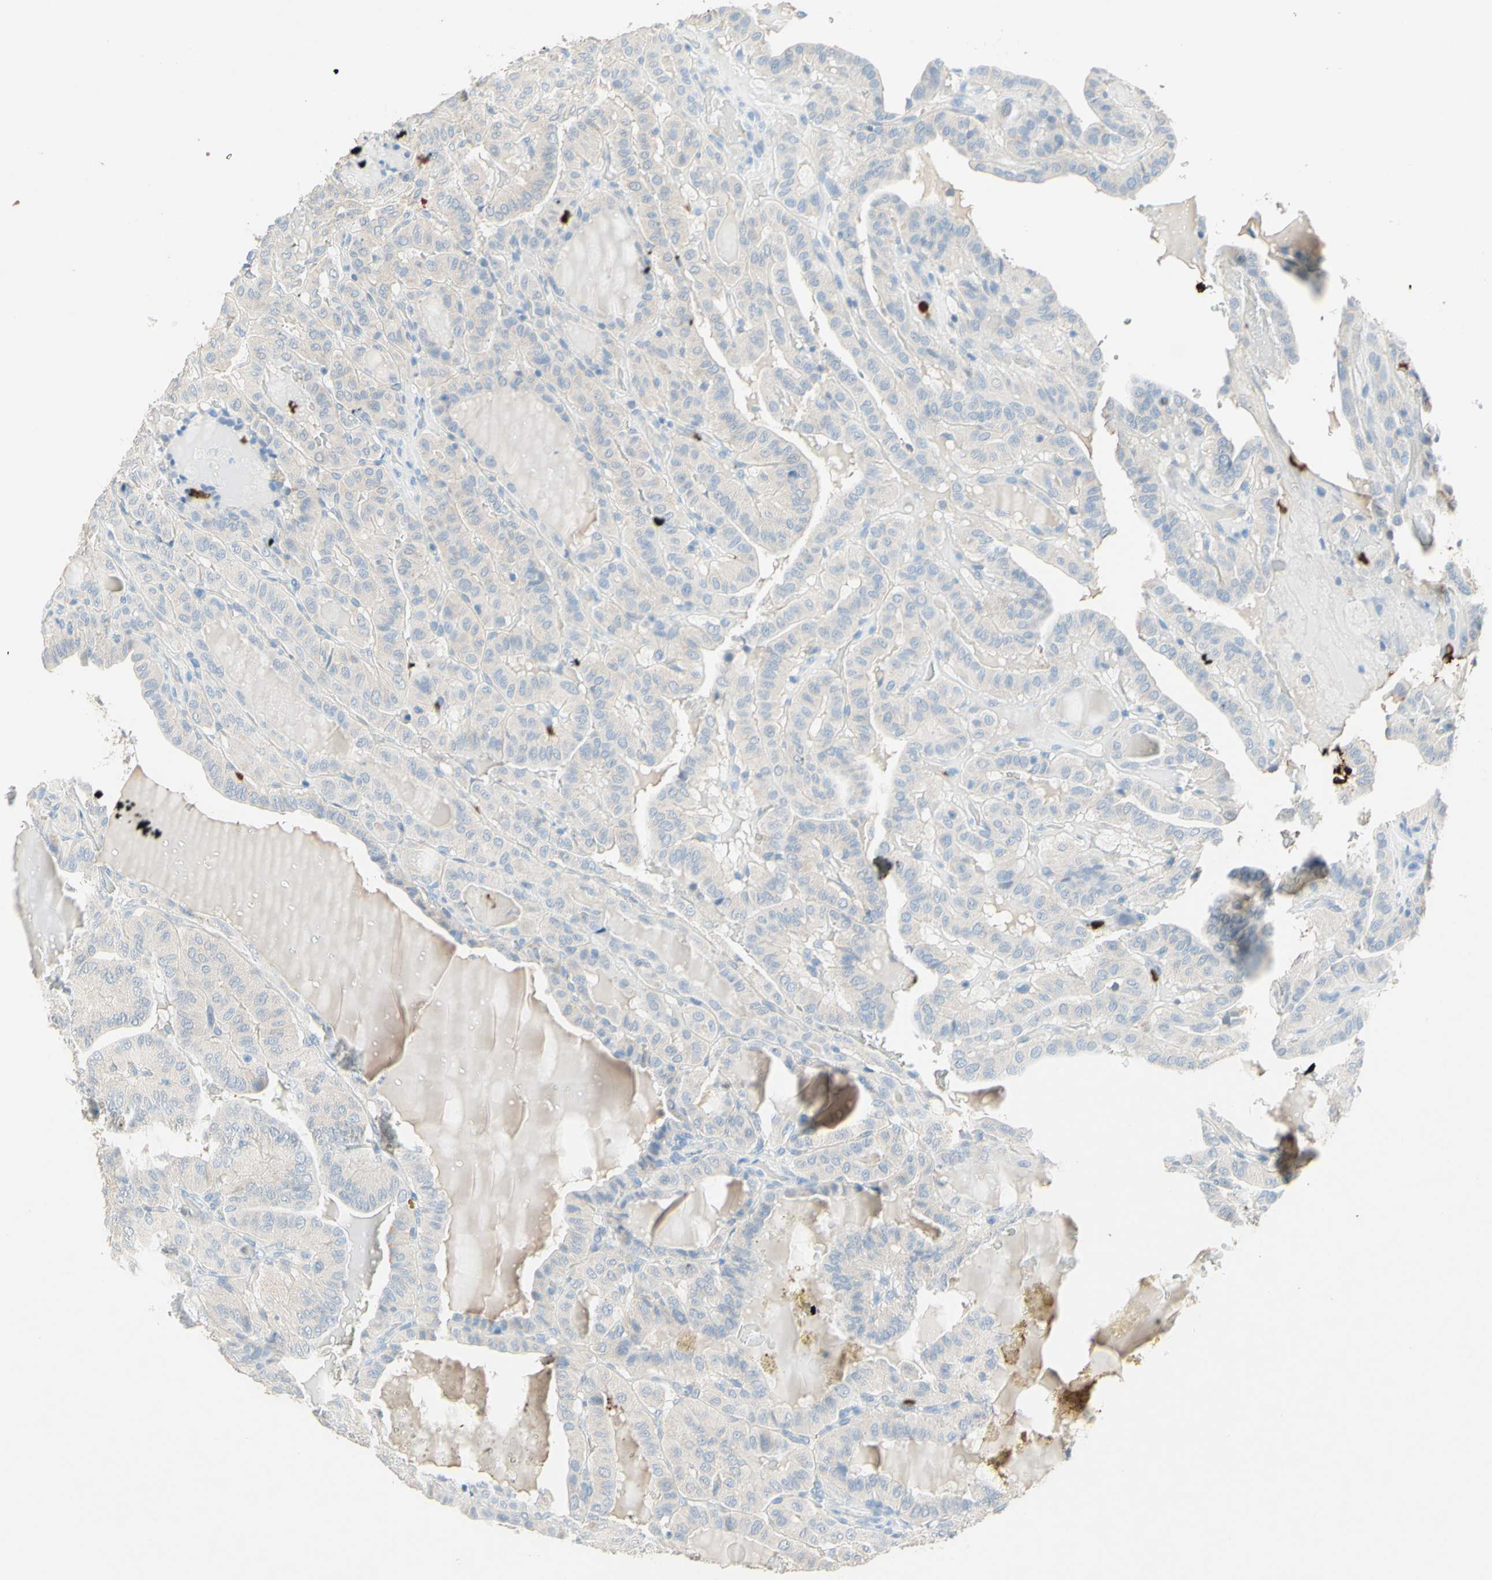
{"staining": {"intensity": "weak", "quantity": ">75%", "location": "cytoplasmic/membranous"}, "tissue": "thyroid cancer", "cell_type": "Tumor cells", "image_type": "cancer", "snomed": [{"axis": "morphology", "description": "Papillary adenocarcinoma, NOS"}, {"axis": "topography", "description": "Thyroid gland"}], "caption": "Immunohistochemical staining of human thyroid cancer shows low levels of weak cytoplasmic/membranous staining in about >75% of tumor cells.", "gene": "NFKBIZ", "patient": {"sex": "male", "age": 77}}